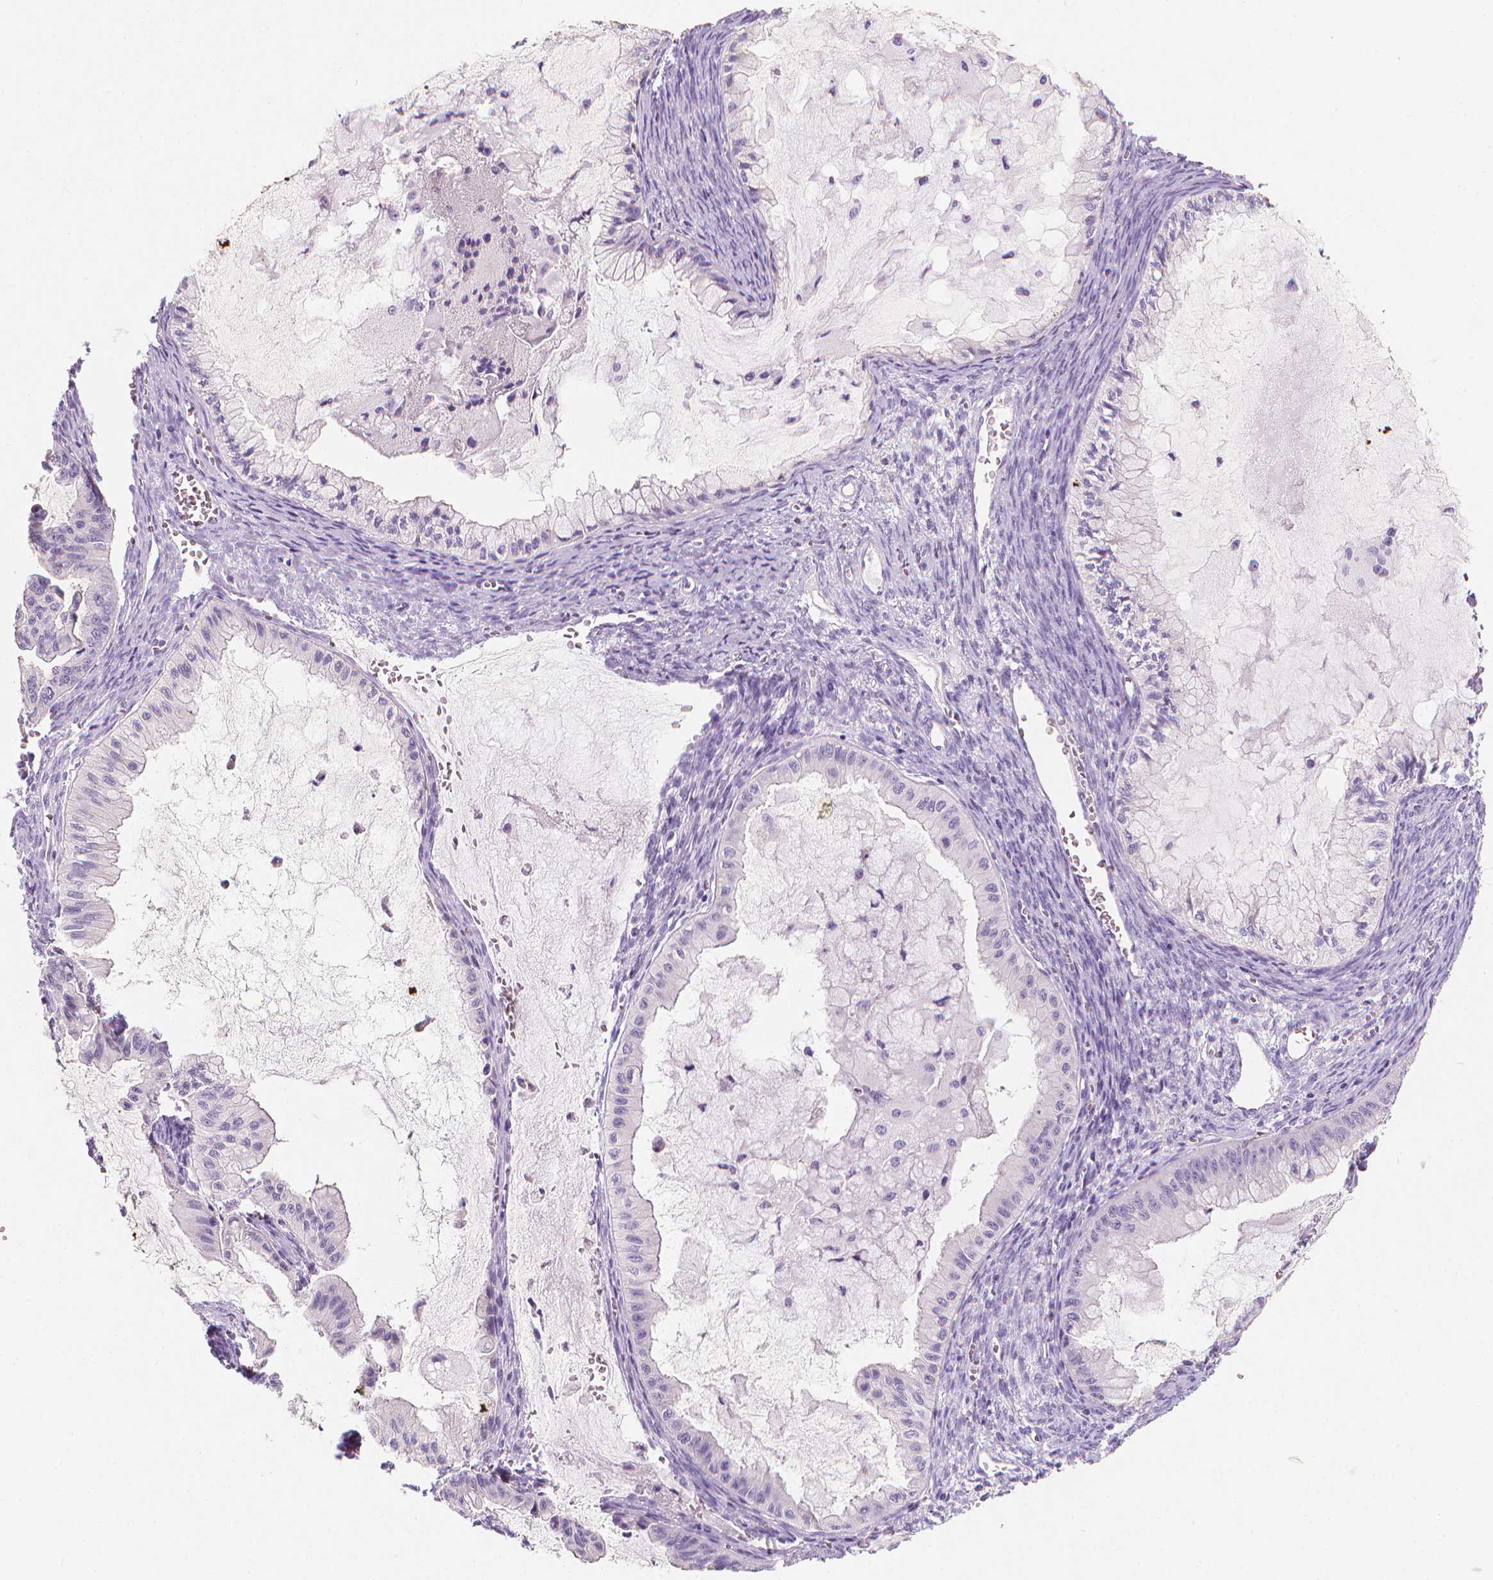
{"staining": {"intensity": "negative", "quantity": "none", "location": "none"}, "tissue": "ovarian cancer", "cell_type": "Tumor cells", "image_type": "cancer", "snomed": [{"axis": "morphology", "description": "Cystadenocarcinoma, mucinous, NOS"}, {"axis": "topography", "description": "Ovary"}], "caption": "A high-resolution photomicrograph shows IHC staining of ovarian cancer, which demonstrates no significant expression in tumor cells. The staining was performed using DAB to visualize the protein expression in brown, while the nuclei were stained in blue with hematoxylin (Magnification: 20x).", "gene": "DCAF8L1", "patient": {"sex": "female", "age": 72}}